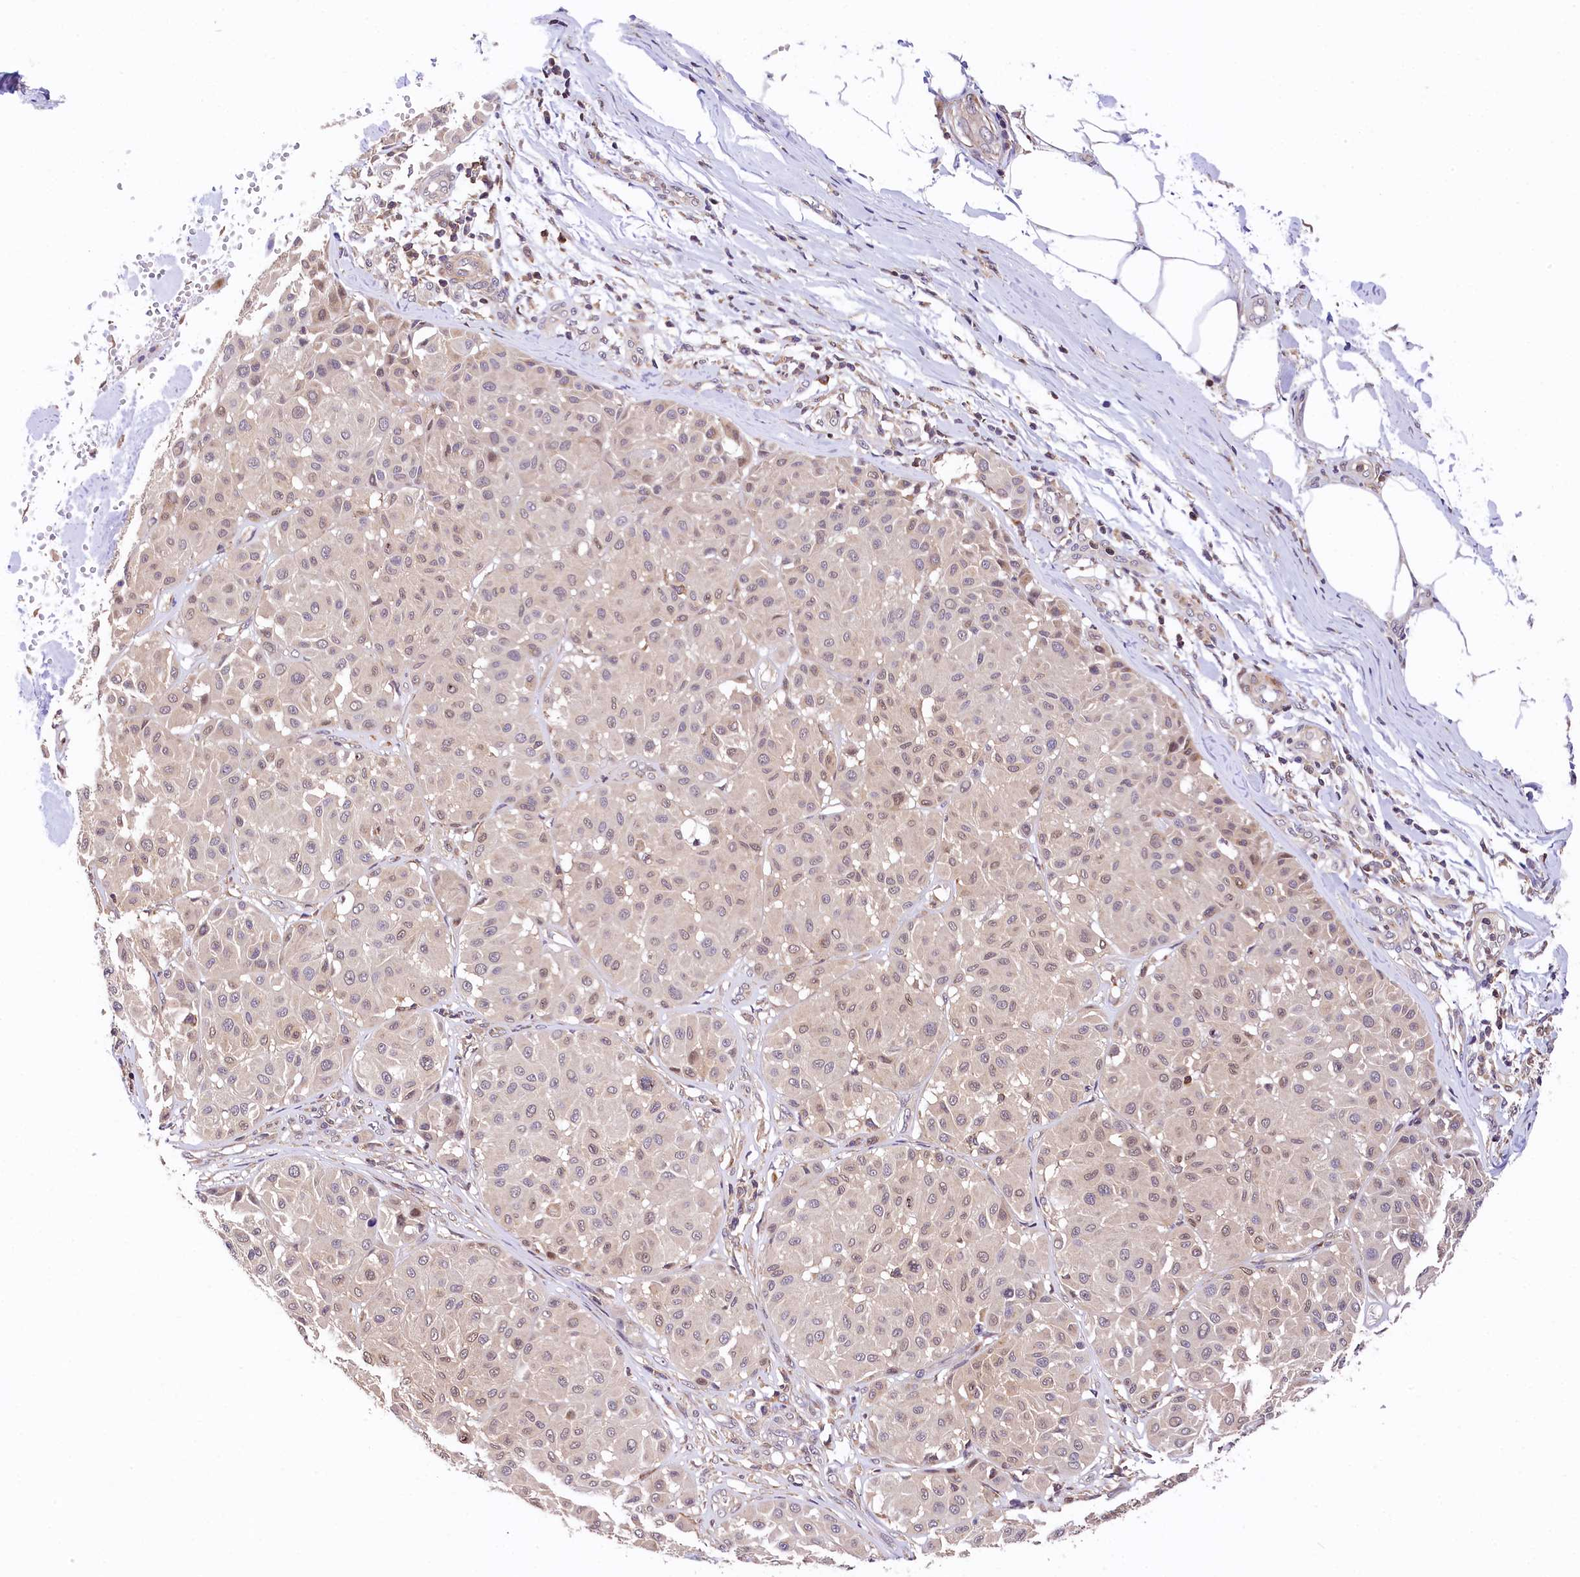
{"staining": {"intensity": "moderate", "quantity": "25%-75%", "location": "nuclear"}, "tissue": "melanoma", "cell_type": "Tumor cells", "image_type": "cancer", "snomed": [{"axis": "morphology", "description": "Malignant melanoma, Metastatic site"}, {"axis": "topography", "description": "Soft tissue"}], "caption": "The immunohistochemical stain labels moderate nuclear expression in tumor cells of melanoma tissue.", "gene": "CHORDC1", "patient": {"sex": "male", "age": 41}}